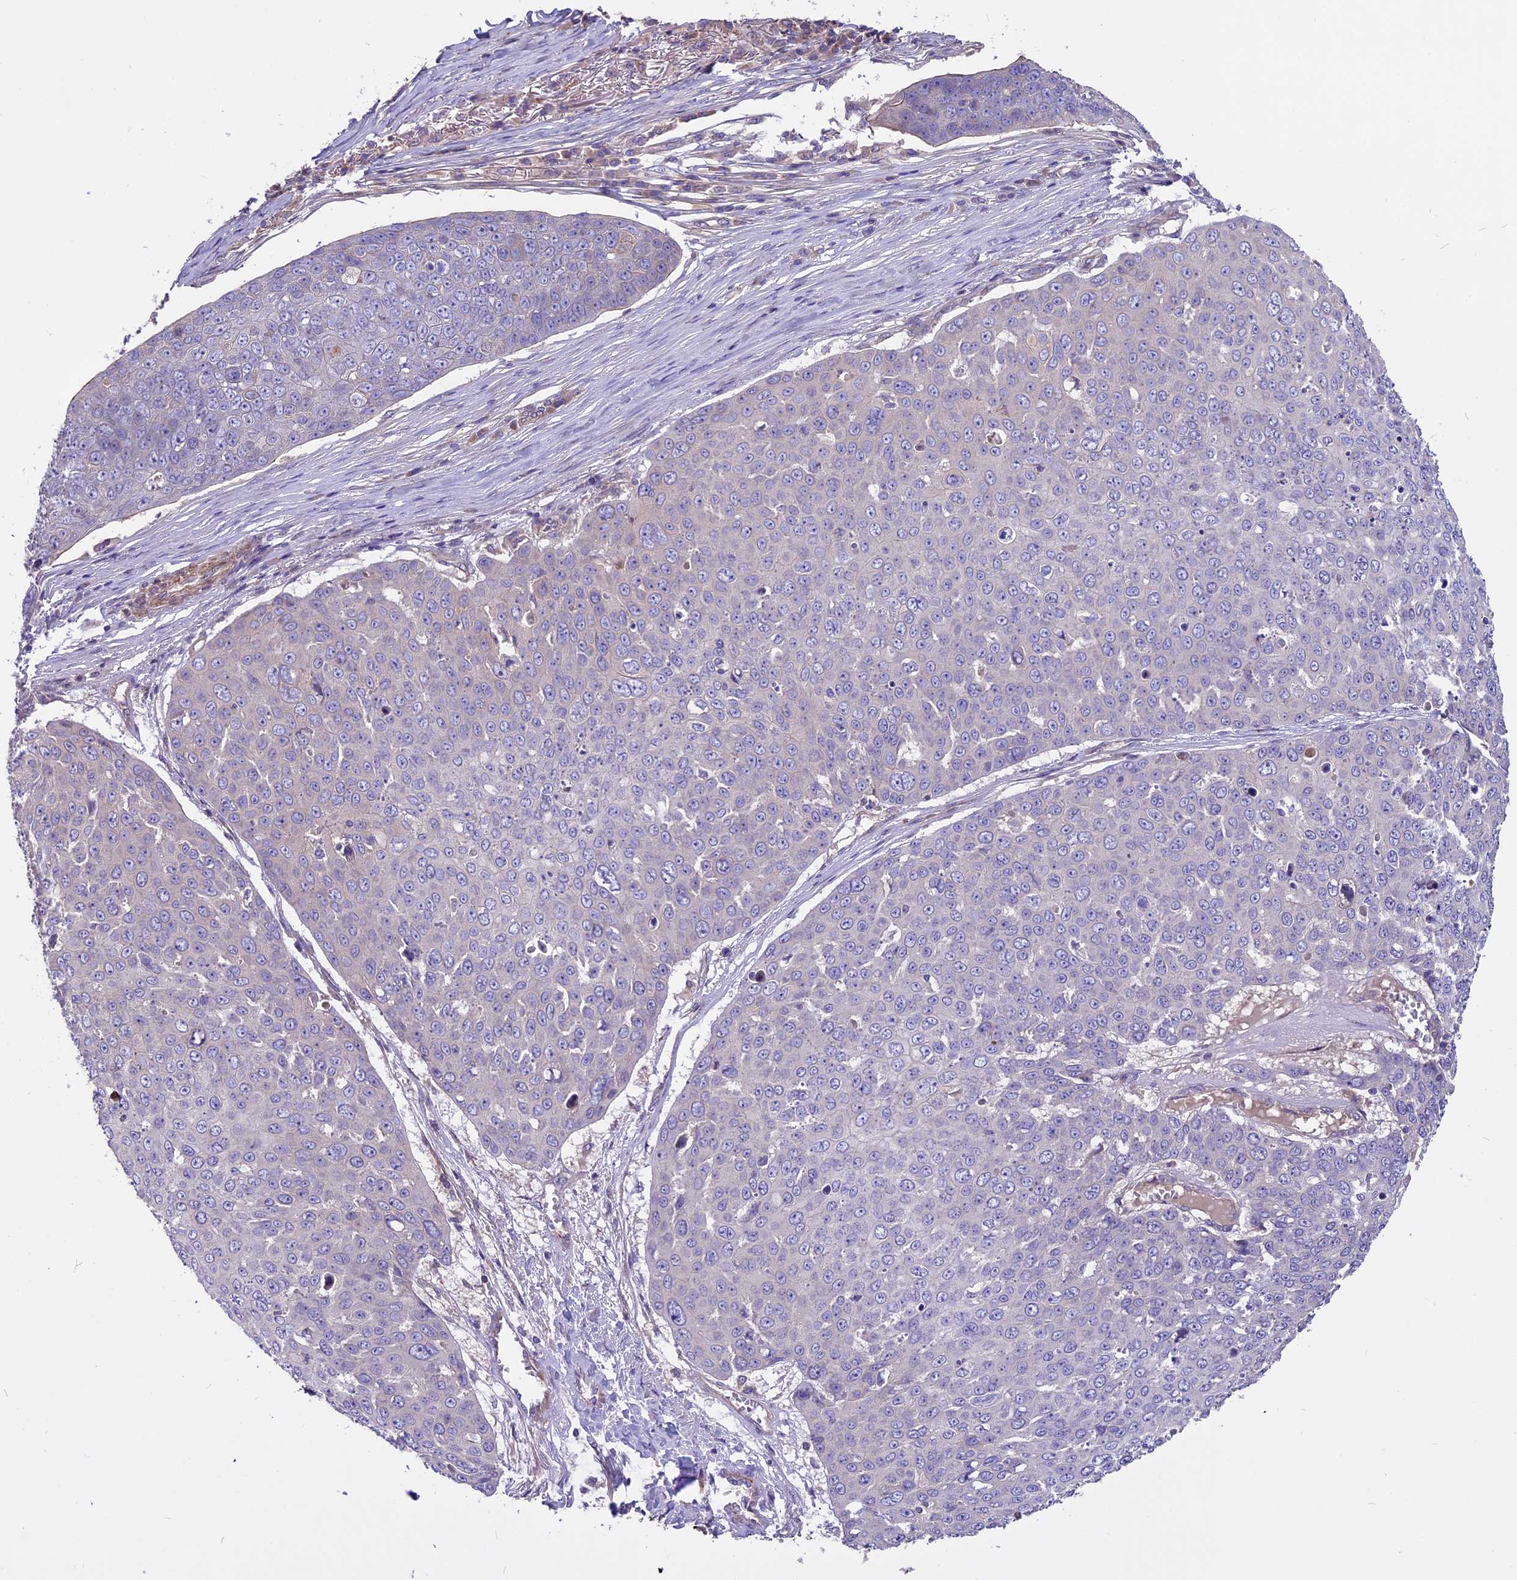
{"staining": {"intensity": "negative", "quantity": "none", "location": "none"}, "tissue": "skin cancer", "cell_type": "Tumor cells", "image_type": "cancer", "snomed": [{"axis": "morphology", "description": "Squamous cell carcinoma, NOS"}, {"axis": "topography", "description": "Skin"}], "caption": "High magnification brightfield microscopy of squamous cell carcinoma (skin) stained with DAB (3,3'-diaminobenzidine) (brown) and counterstained with hematoxylin (blue): tumor cells show no significant expression.", "gene": "ANO3", "patient": {"sex": "male", "age": 71}}